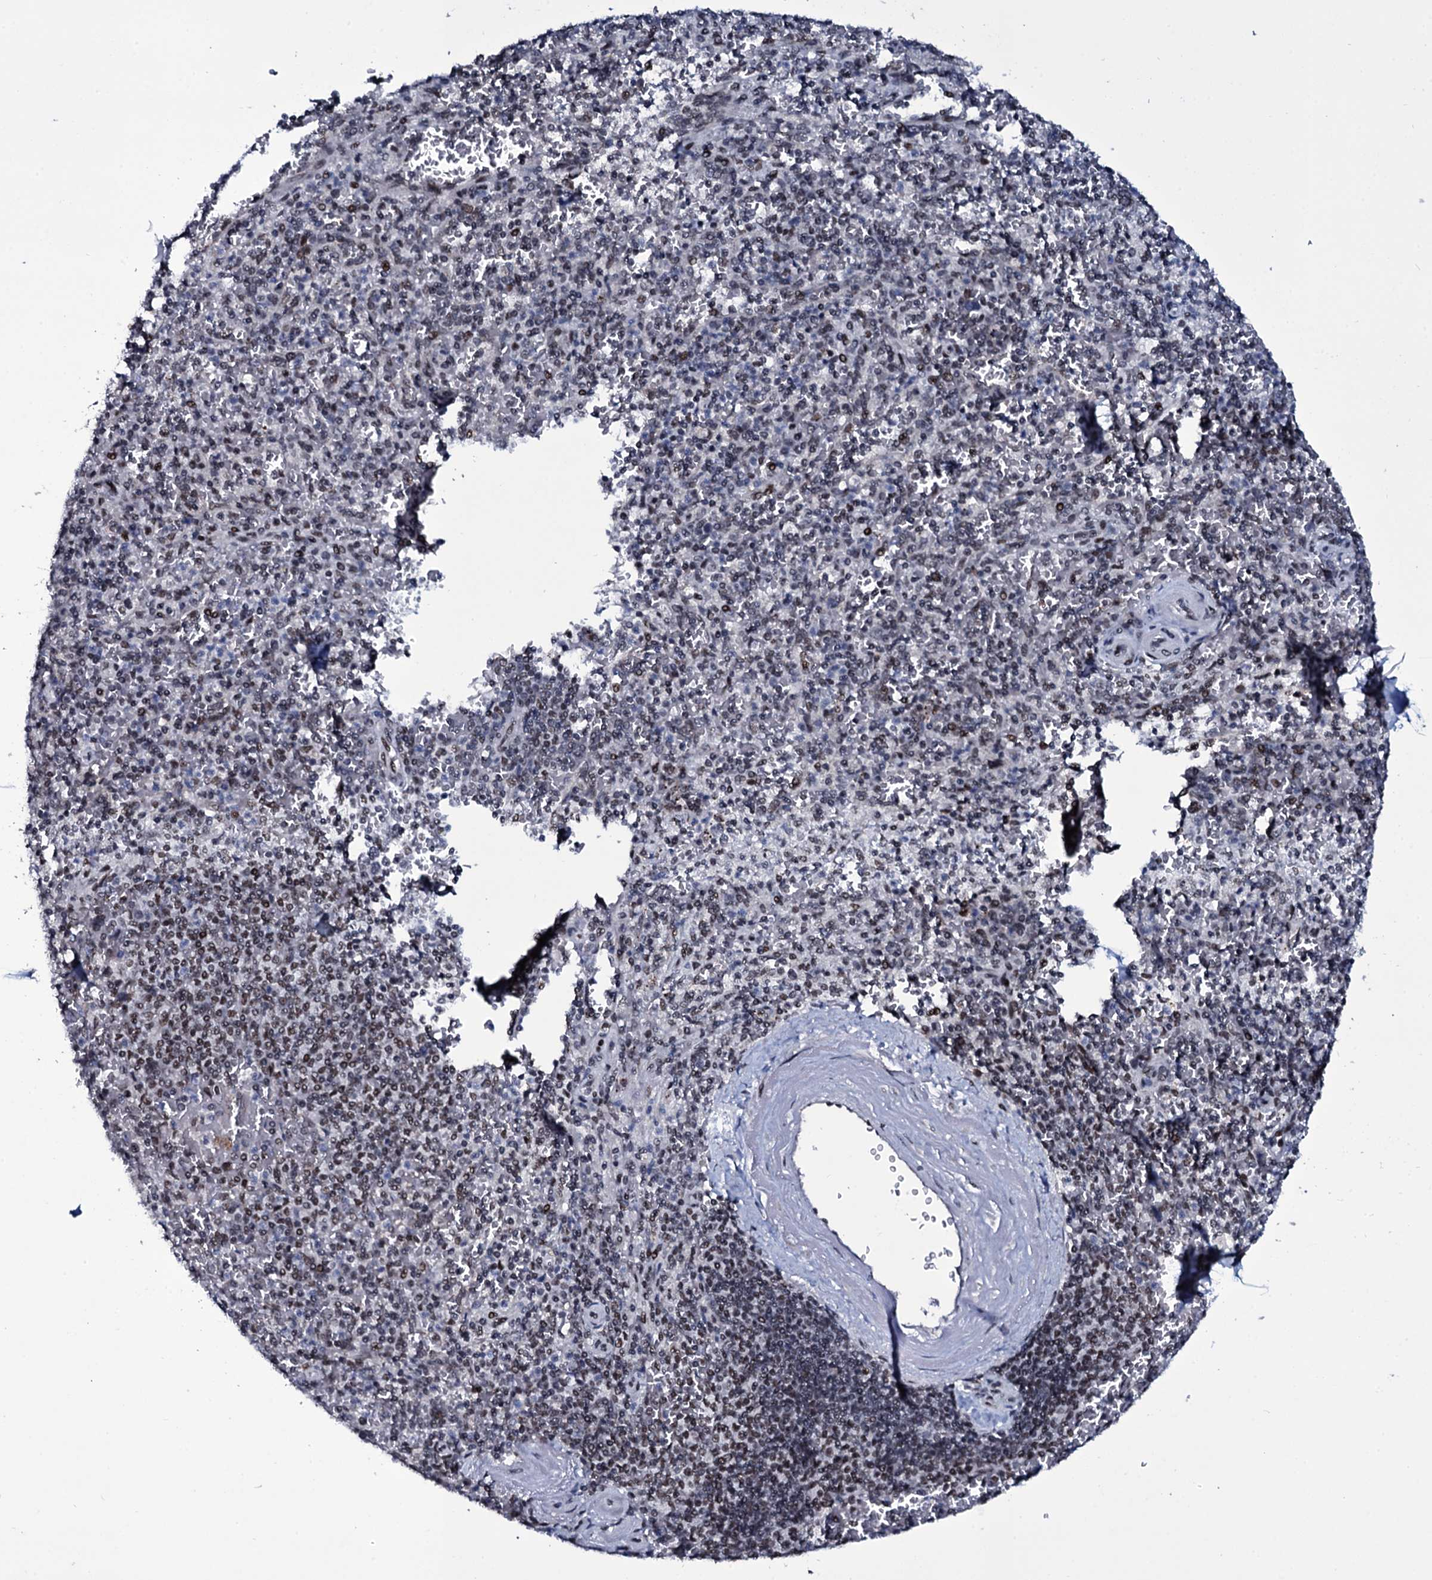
{"staining": {"intensity": "moderate", "quantity": "25%-75%", "location": "nuclear"}, "tissue": "spleen", "cell_type": "Cells in red pulp", "image_type": "normal", "snomed": [{"axis": "morphology", "description": "Normal tissue, NOS"}, {"axis": "topography", "description": "Spleen"}], "caption": "The immunohistochemical stain highlights moderate nuclear expression in cells in red pulp of normal spleen.", "gene": "ZMIZ2", "patient": {"sex": "male", "age": 82}}